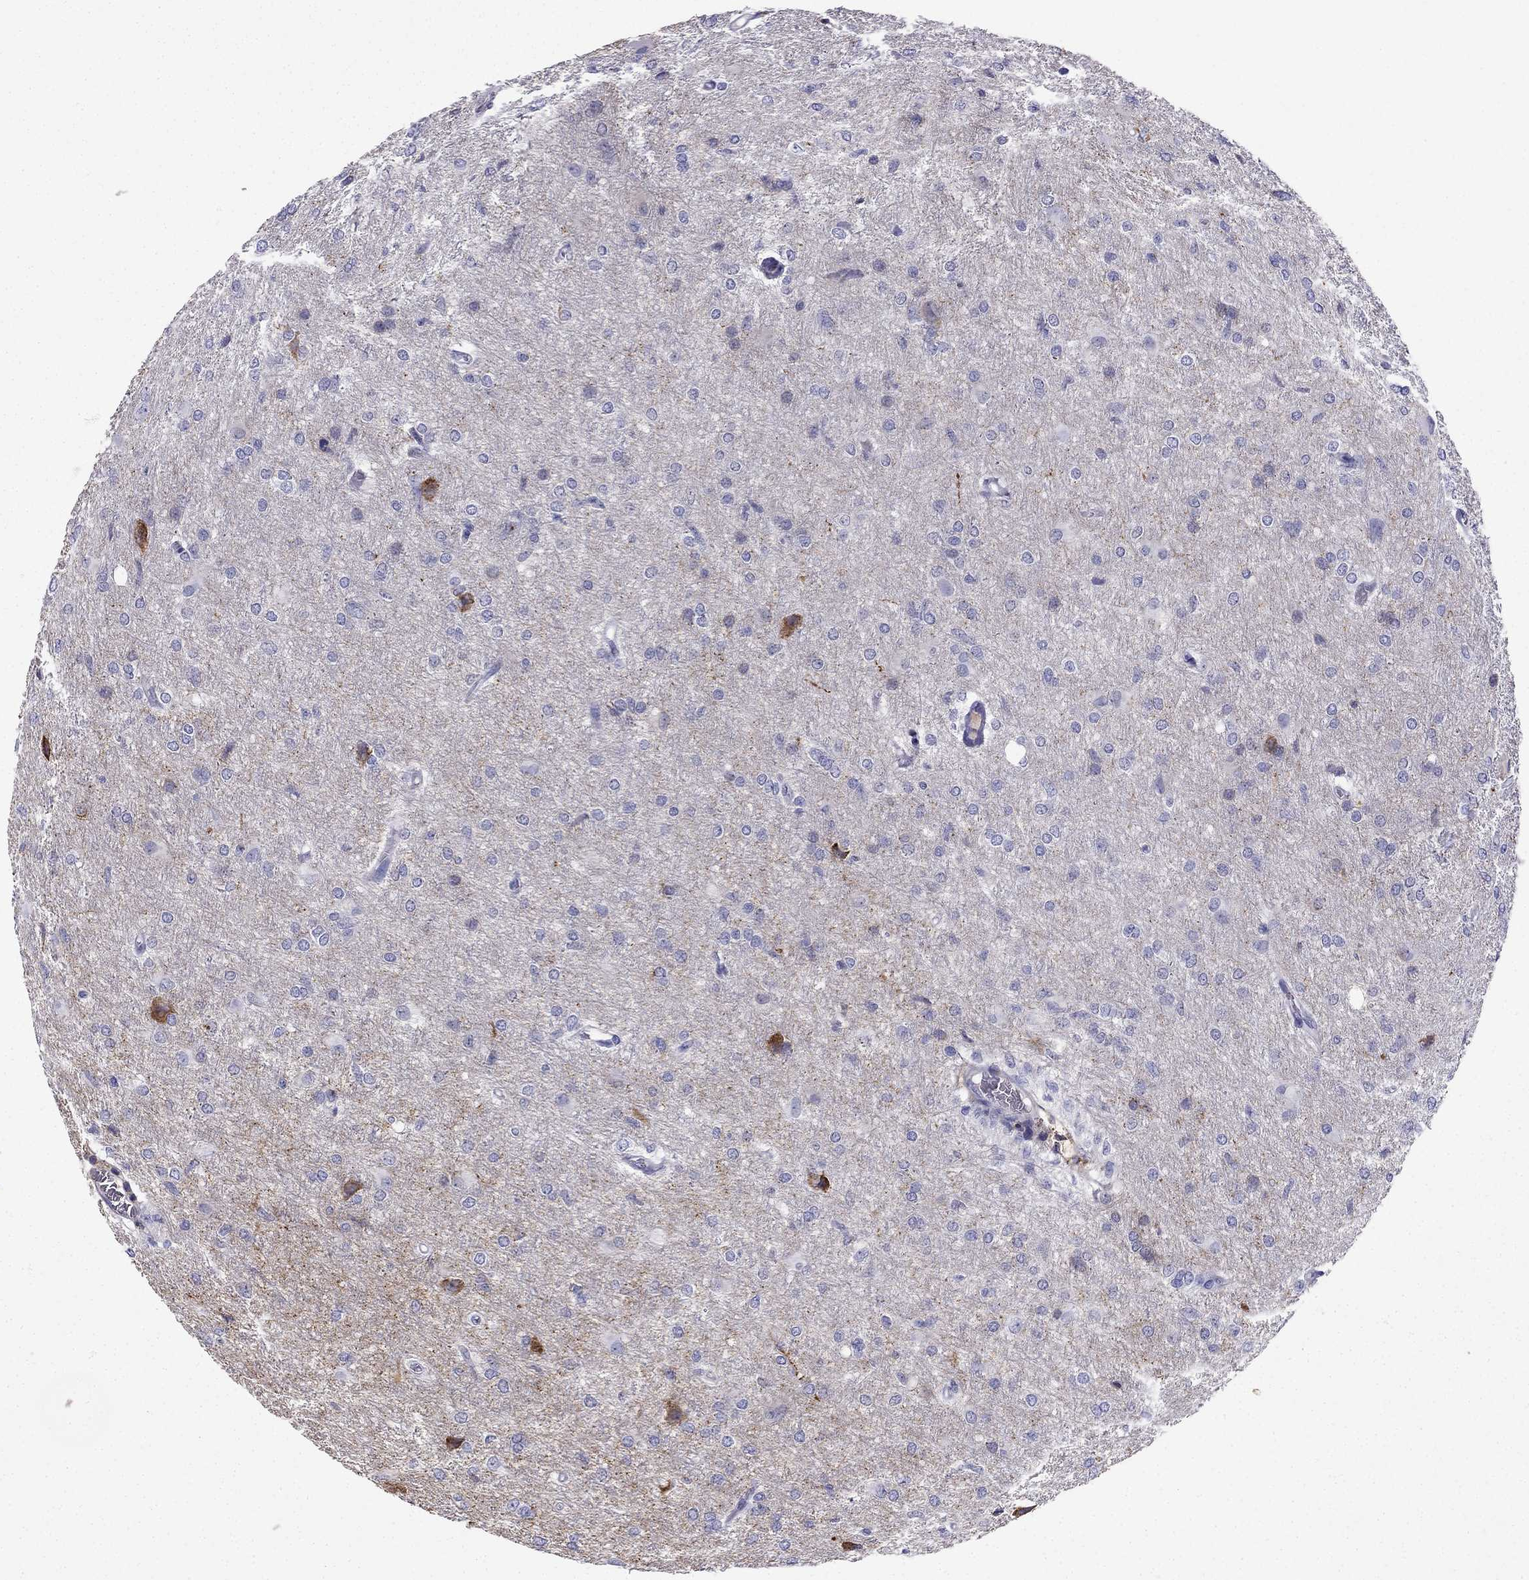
{"staining": {"intensity": "negative", "quantity": "none", "location": "none"}, "tissue": "glioma", "cell_type": "Tumor cells", "image_type": "cancer", "snomed": [{"axis": "morphology", "description": "Glioma, malignant, High grade"}, {"axis": "topography", "description": "Brain"}], "caption": "This is an immunohistochemistry (IHC) micrograph of human glioma. There is no positivity in tumor cells.", "gene": "NPTX1", "patient": {"sex": "male", "age": 68}}